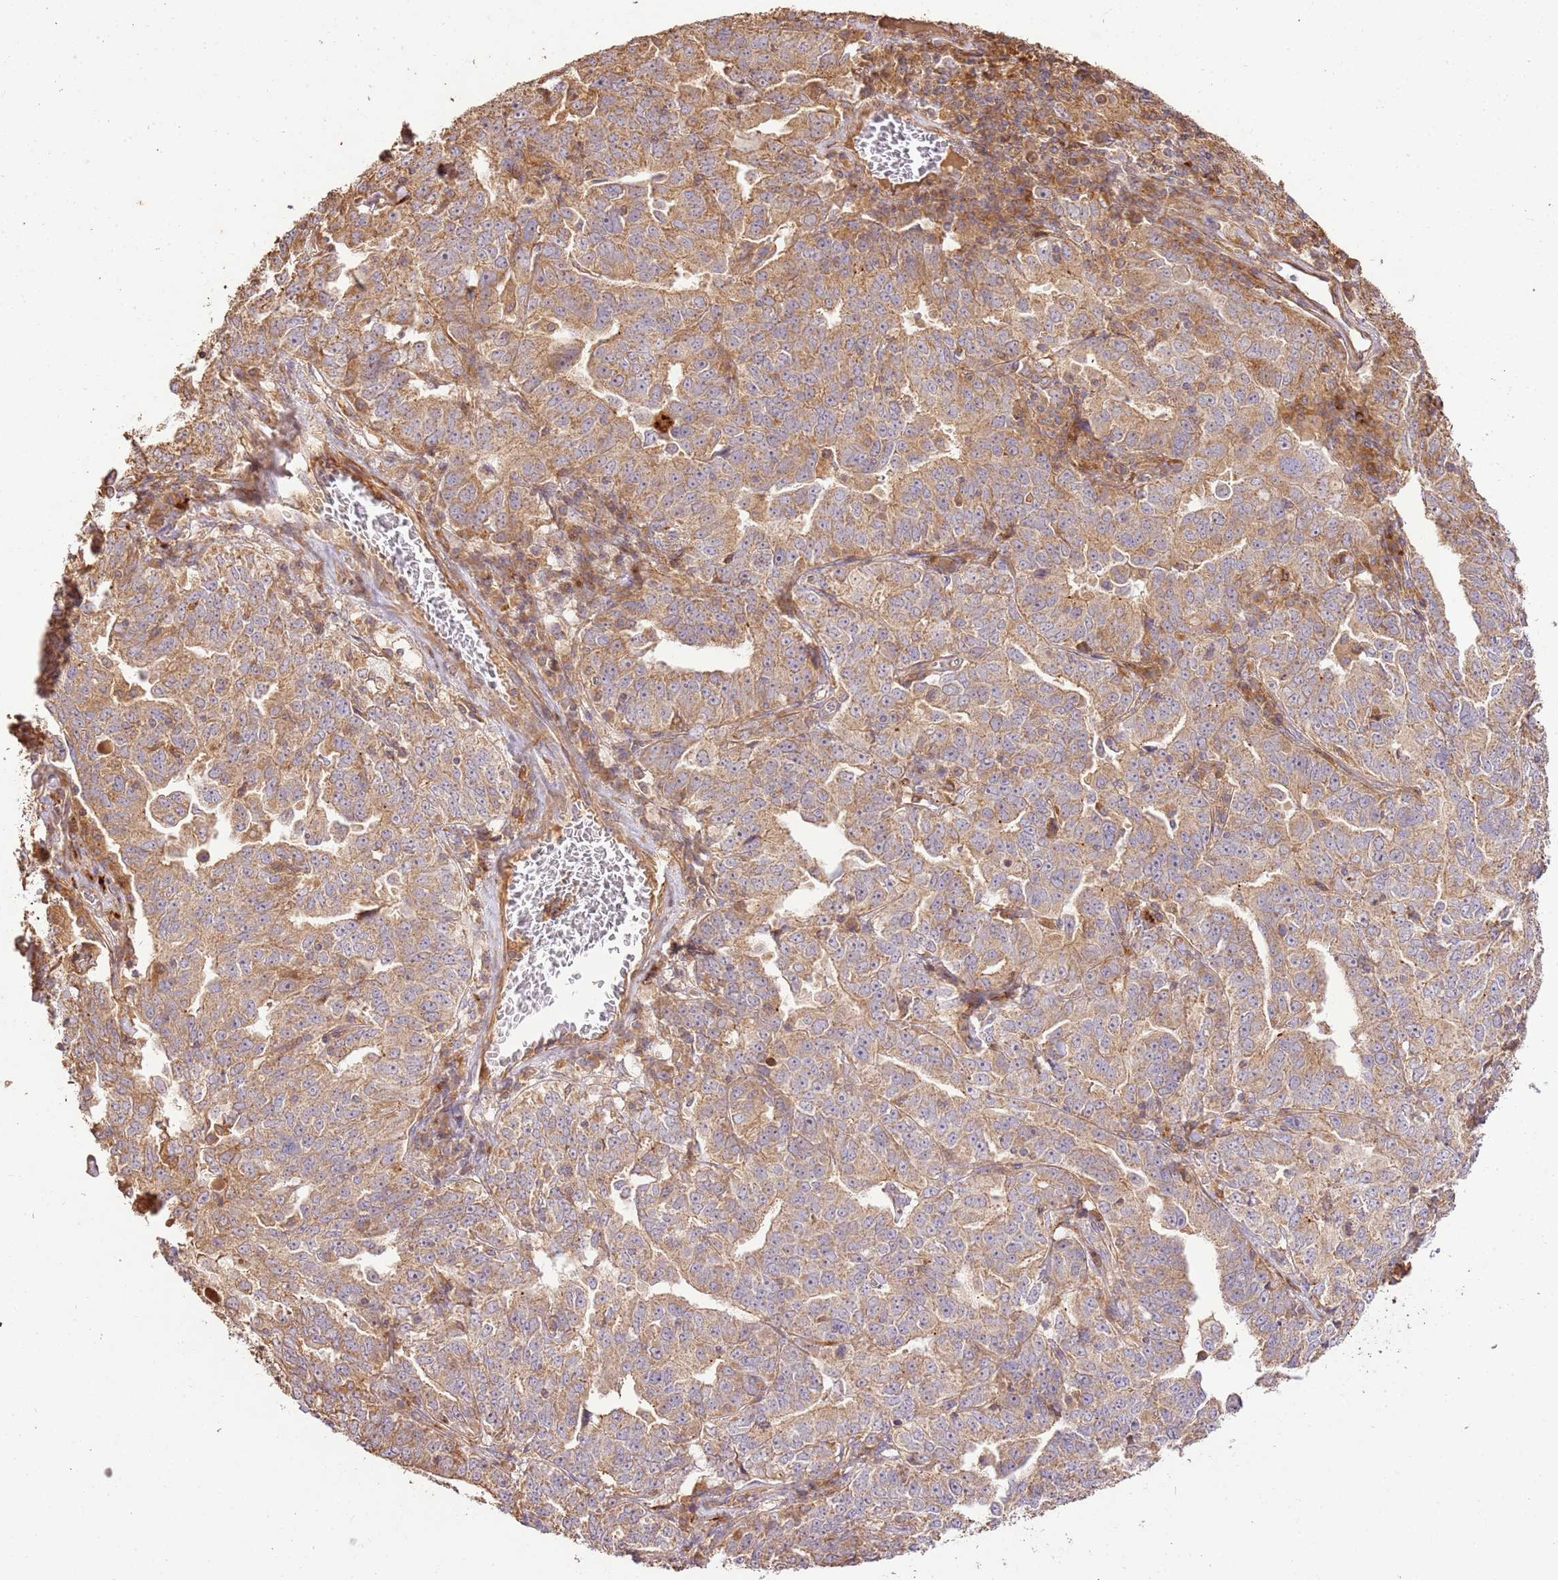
{"staining": {"intensity": "moderate", "quantity": ">75%", "location": "cytoplasmic/membranous"}, "tissue": "ovarian cancer", "cell_type": "Tumor cells", "image_type": "cancer", "snomed": [{"axis": "morphology", "description": "Carcinoma, endometroid"}, {"axis": "topography", "description": "Ovary"}], "caption": "IHC histopathology image of human ovarian endometroid carcinoma stained for a protein (brown), which displays medium levels of moderate cytoplasmic/membranous expression in approximately >75% of tumor cells.", "gene": "CEP55", "patient": {"sex": "female", "age": 62}}